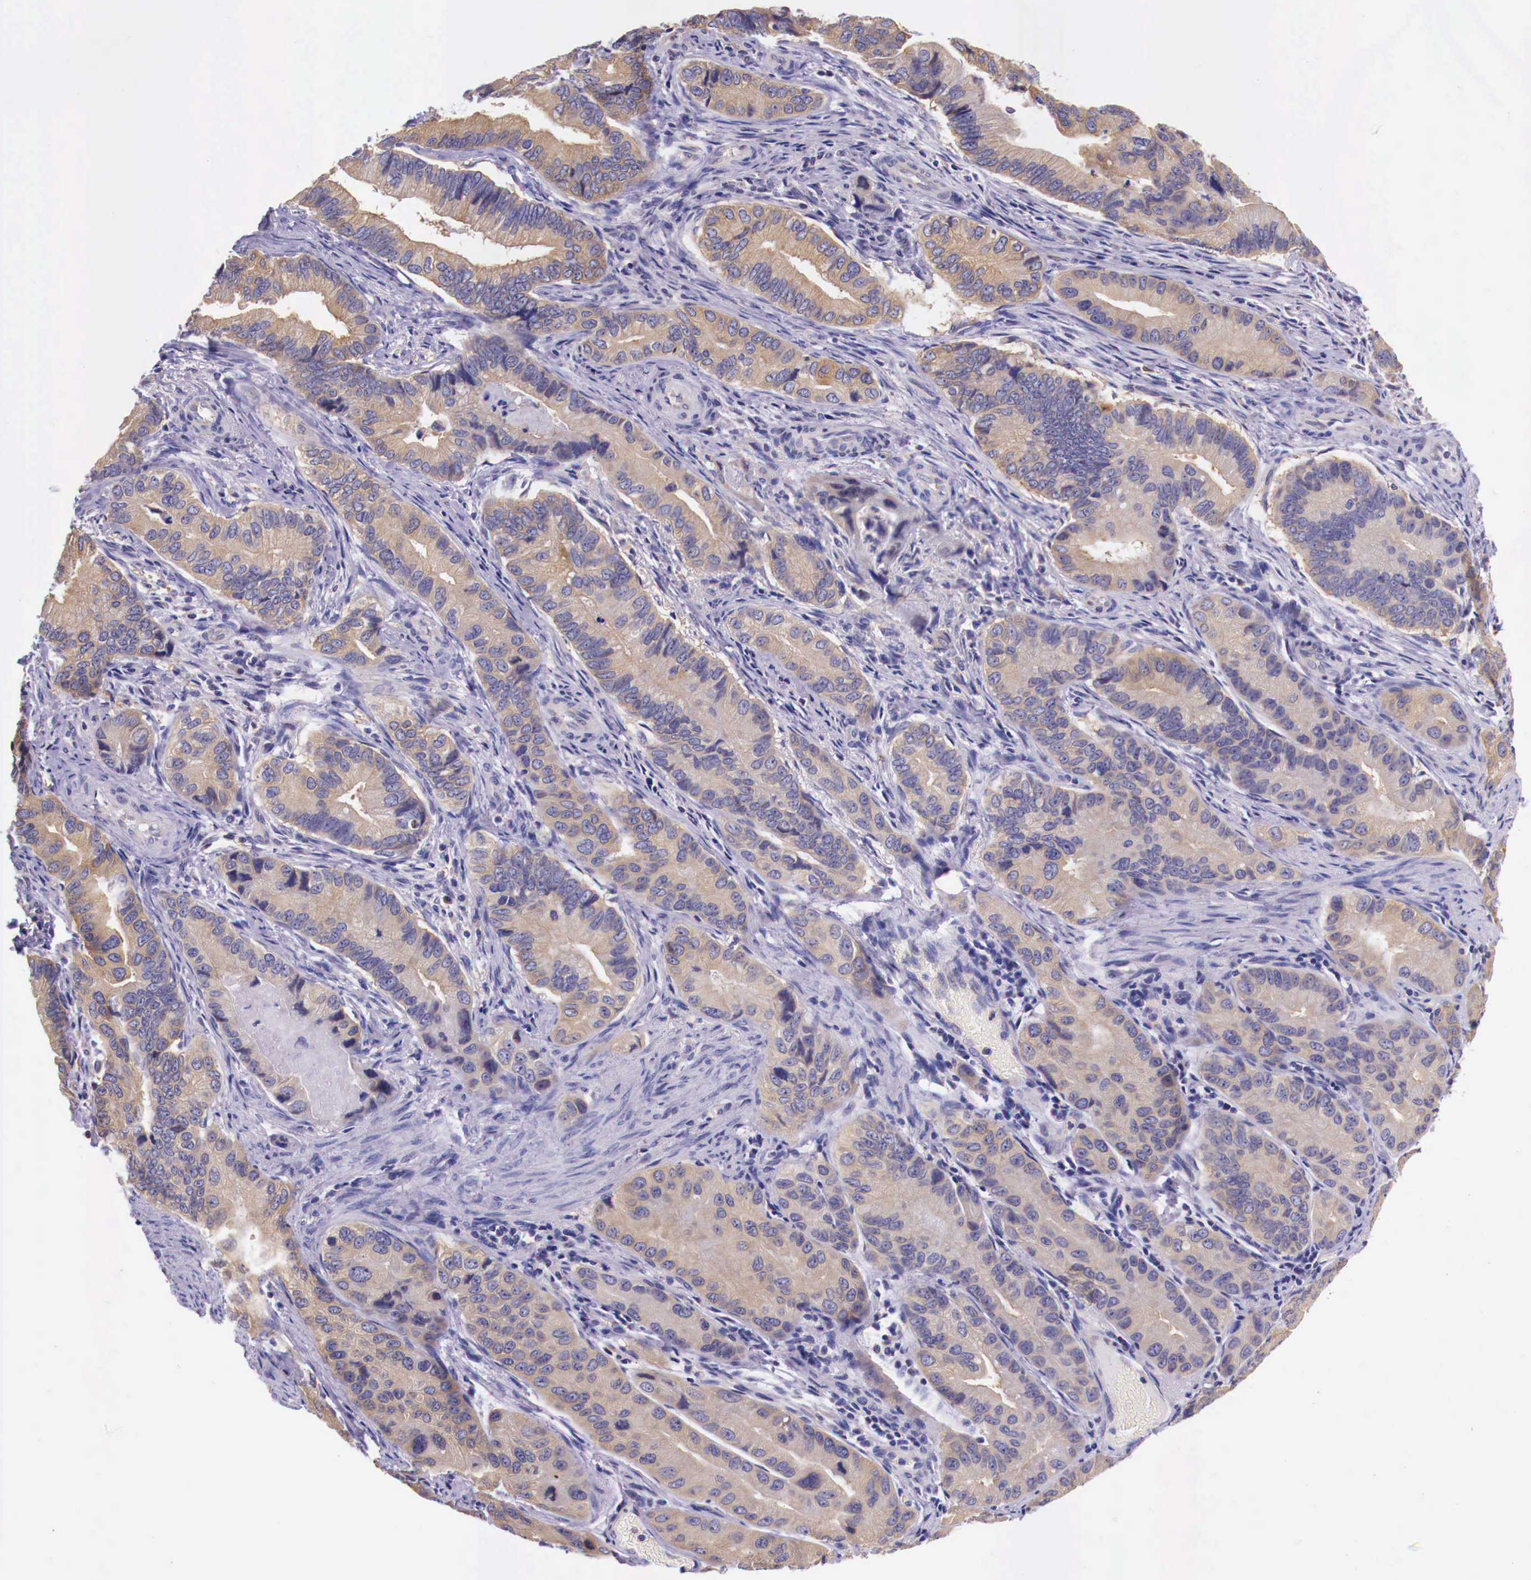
{"staining": {"intensity": "weak", "quantity": ">75%", "location": "cytoplasmic/membranous"}, "tissue": "pancreatic cancer", "cell_type": "Tumor cells", "image_type": "cancer", "snomed": [{"axis": "morphology", "description": "Adenocarcinoma, NOS"}, {"axis": "topography", "description": "Pancreas"}, {"axis": "topography", "description": "Stomach, upper"}], "caption": "IHC of pancreatic adenocarcinoma reveals low levels of weak cytoplasmic/membranous positivity in about >75% of tumor cells.", "gene": "GRIPAP1", "patient": {"sex": "male", "age": 77}}